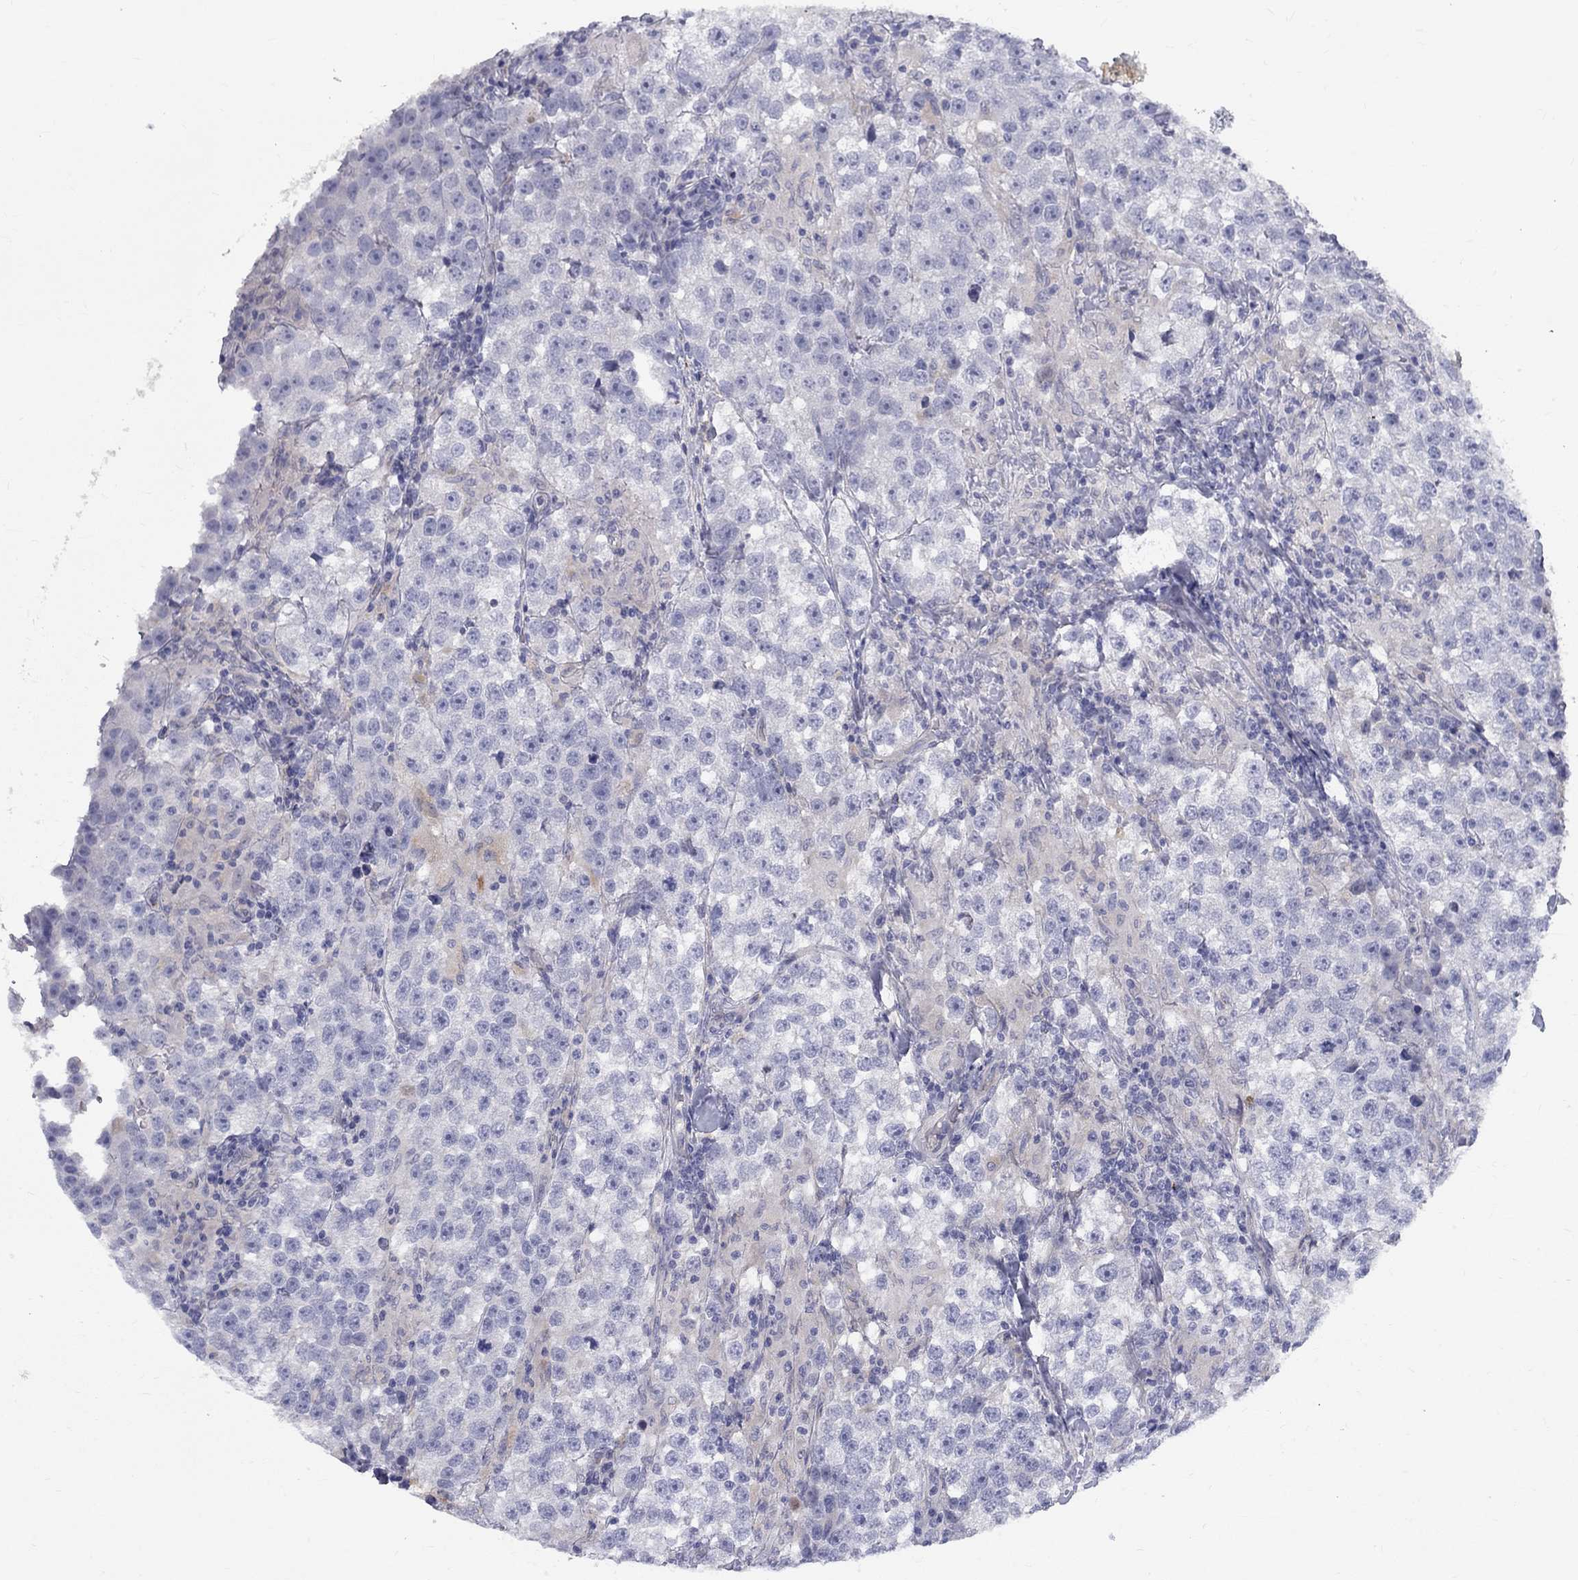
{"staining": {"intensity": "negative", "quantity": "none", "location": "none"}, "tissue": "testis cancer", "cell_type": "Tumor cells", "image_type": "cancer", "snomed": [{"axis": "morphology", "description": "Seminoma, NOS"}, {"axis": "topography", "description": "Testis"}], "caption": "This is an immunohistochemistry micrograph of human testis cancer (seminoma). There is no expression in tumor cells.", "gene": "EPDR1", "patient": {"sex": "male", "age": 46}}